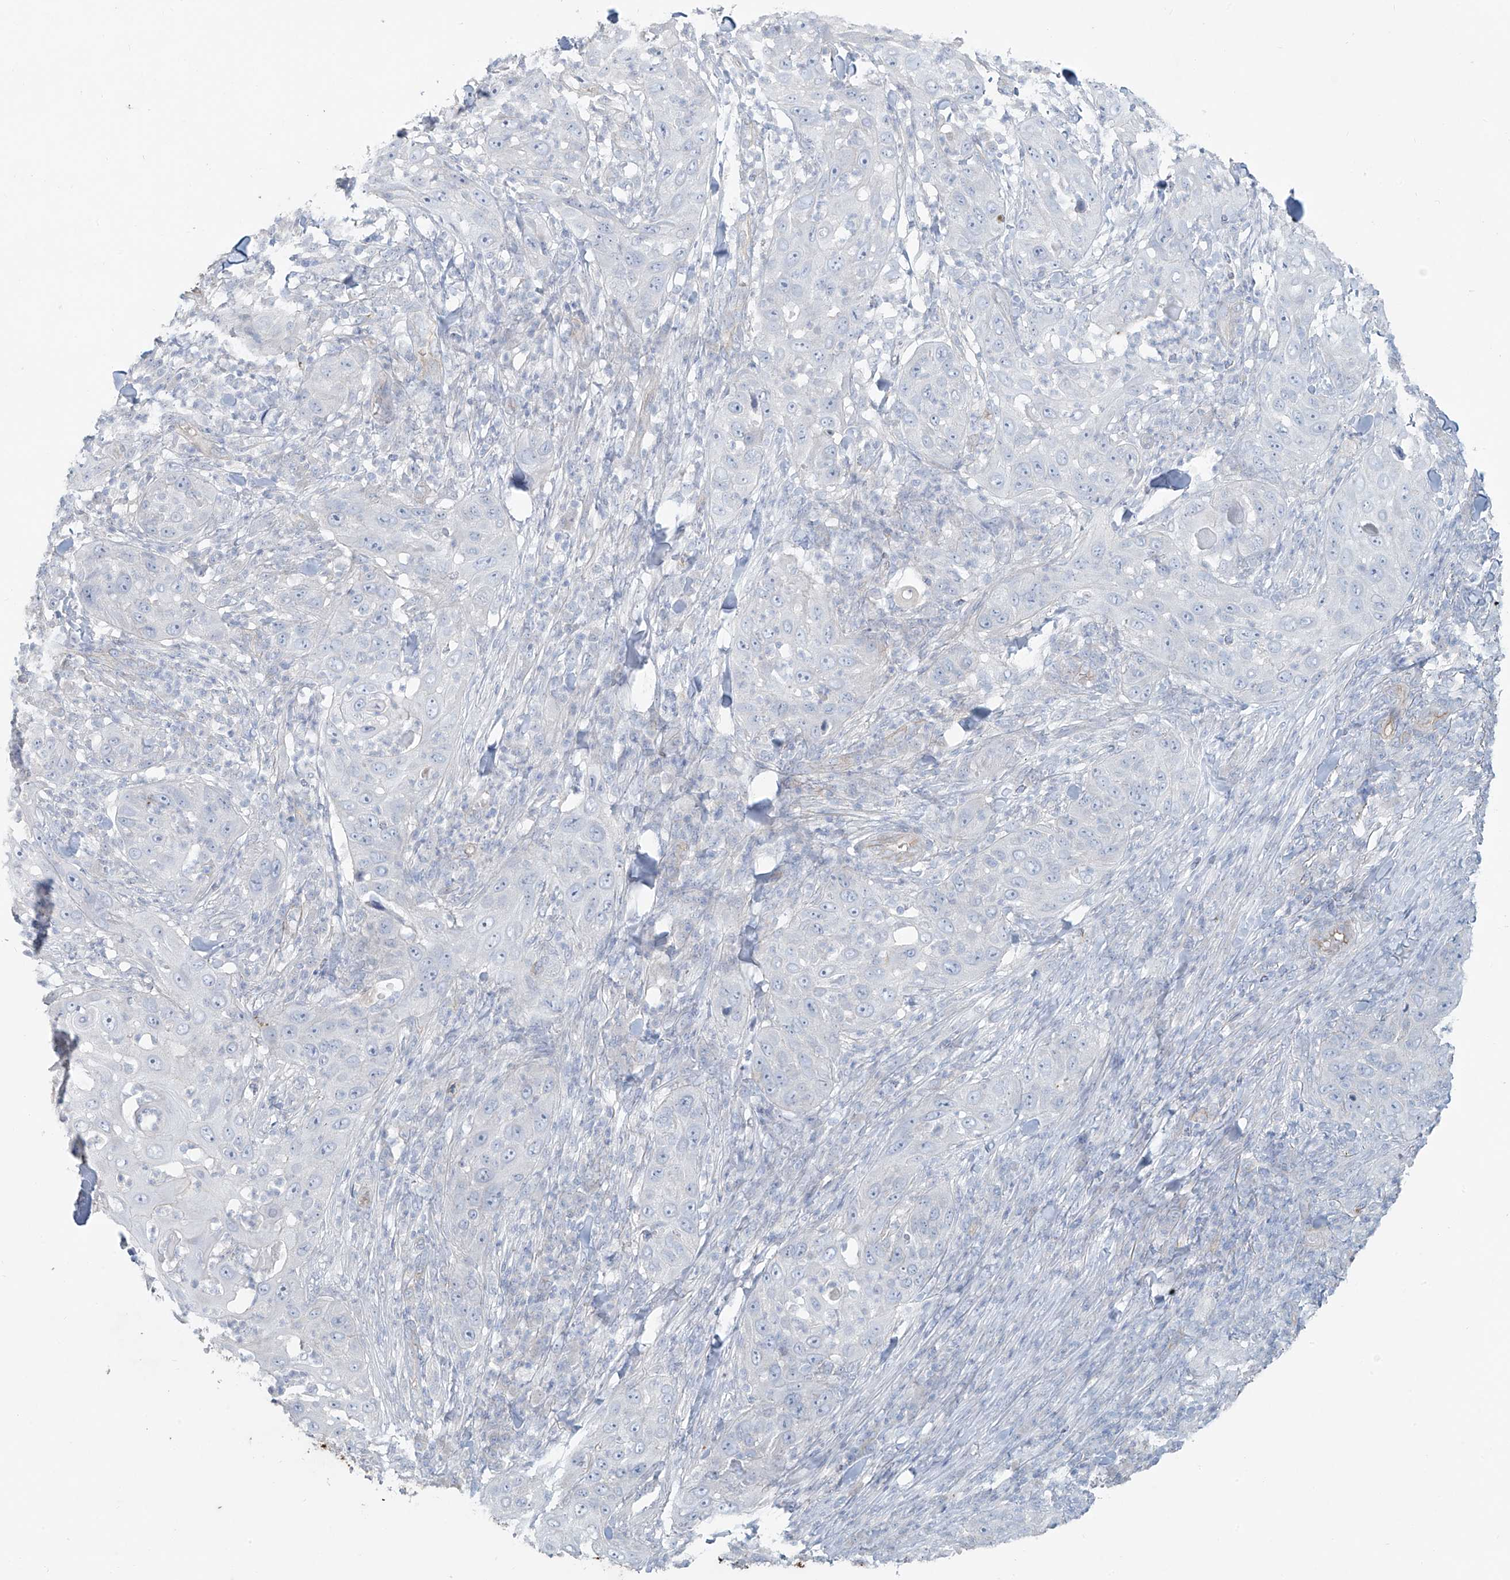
{"staining": {"intensity": "negative", "quantity": "none", "location": "none"}, "tissue": "skin cancer", "cell_type": "Tumor cells", "image_type": "cancer", "snomed": [{"axis": "morphology", "description": "Squamous cell carcinoma, NOS"}, {"axis": "topography", "description": "Skin"}], "caption": "The immunohistochemistry image has no significant expression in tumor cells of skin cancer (squamous cell carcinoma) tissue.", "gene": "TUBE1", "patient": {"sex": "female", "age": 44}}